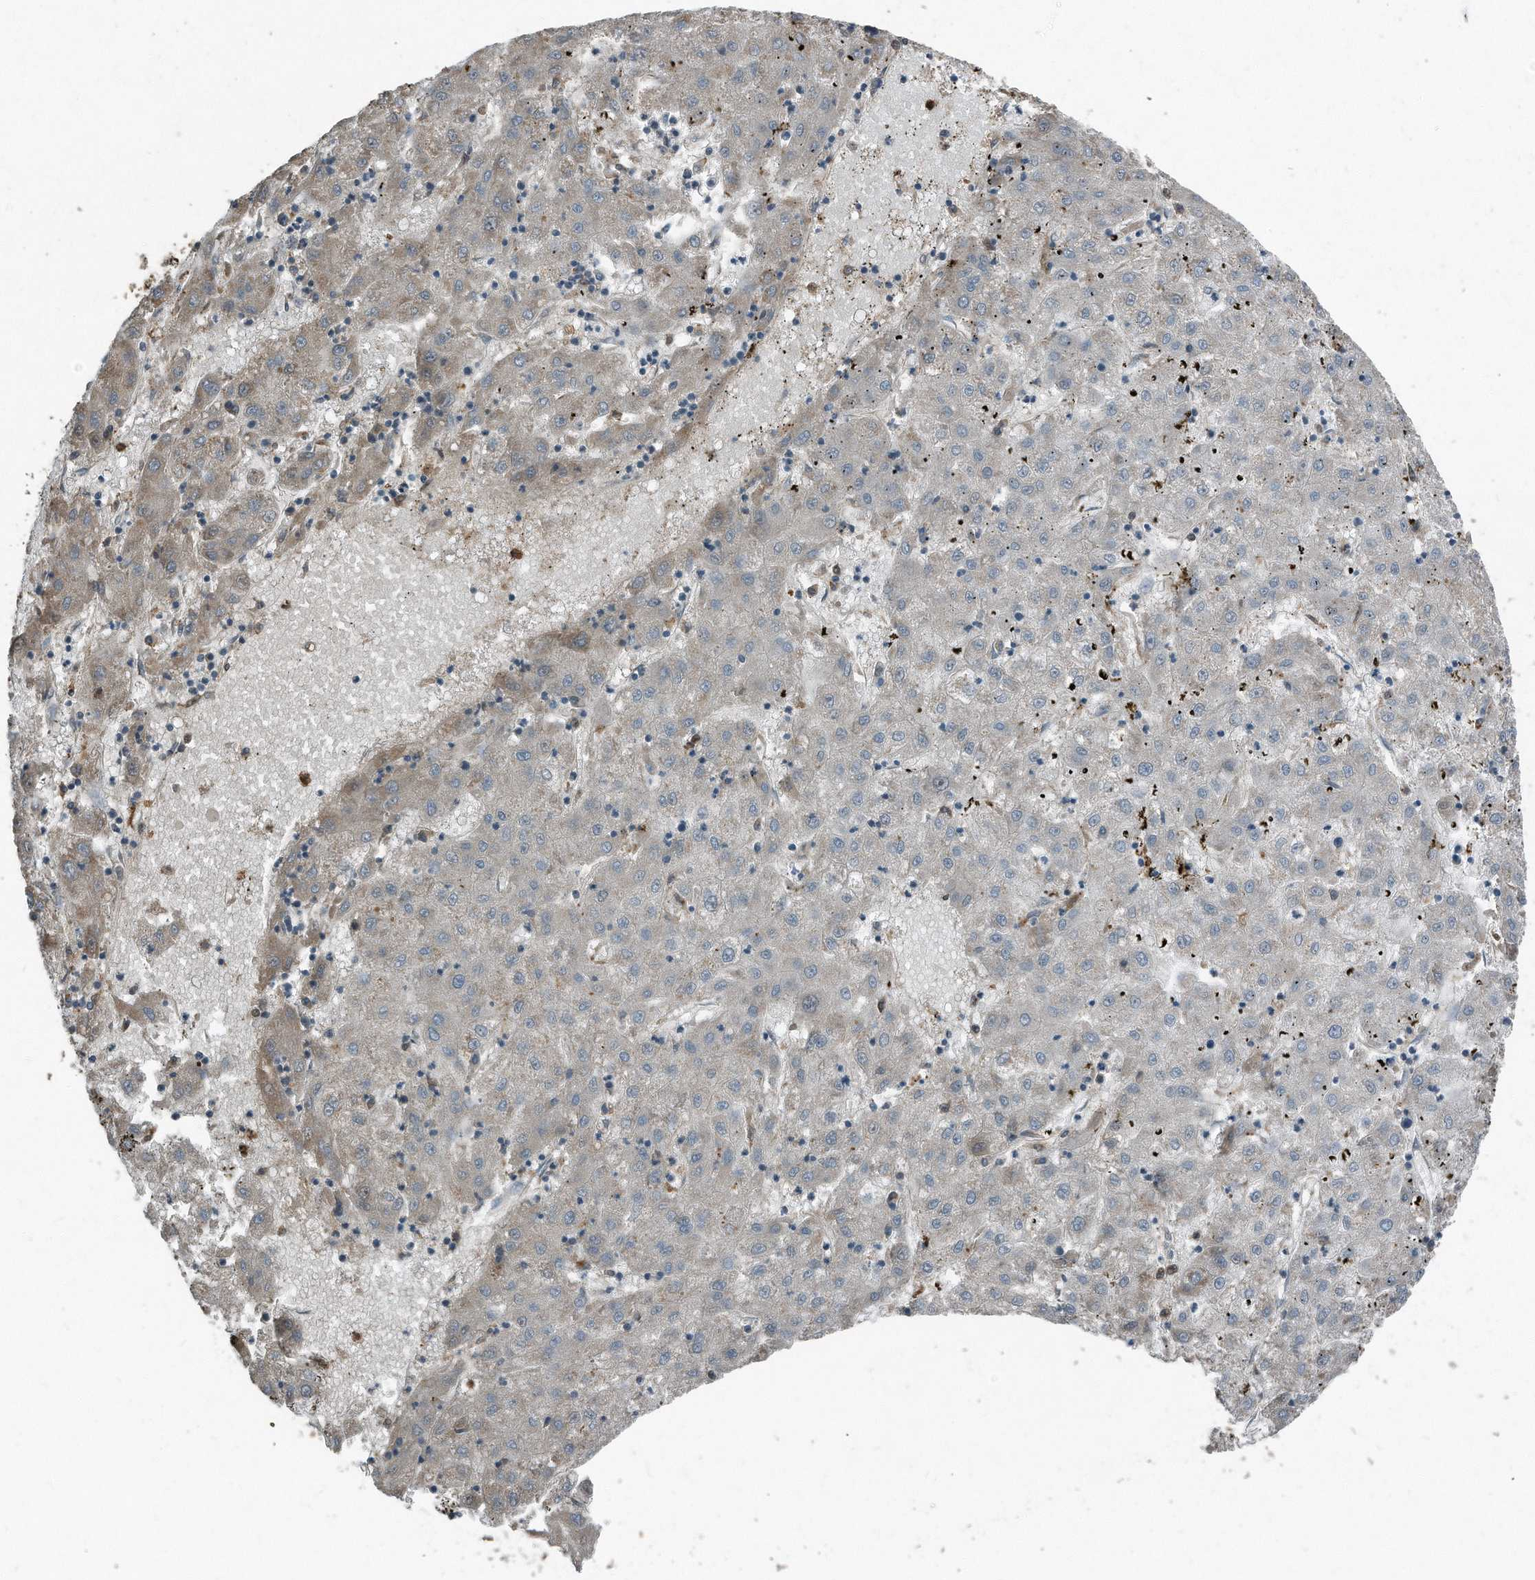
{"staining": {"intensity": "weak", "quantity": "<25%", "location": "cytoplasmic/membranous"}, "tissue": "liver cancer", "cell_type": "Tumor cells", "image_type": "cancer", "snomed": [{"axis": "morphology", "description": "Carcinoma, Hepatocellular, NOS"}, {"axis": "topography", "description": "Liver"}], "caption": "A high-resolution histopathology image shows IHC staining of liver cancer, which shows no significant staining in tumor cells.", "gene": "C9", "patient": {"sex": "male", "age": 72}}